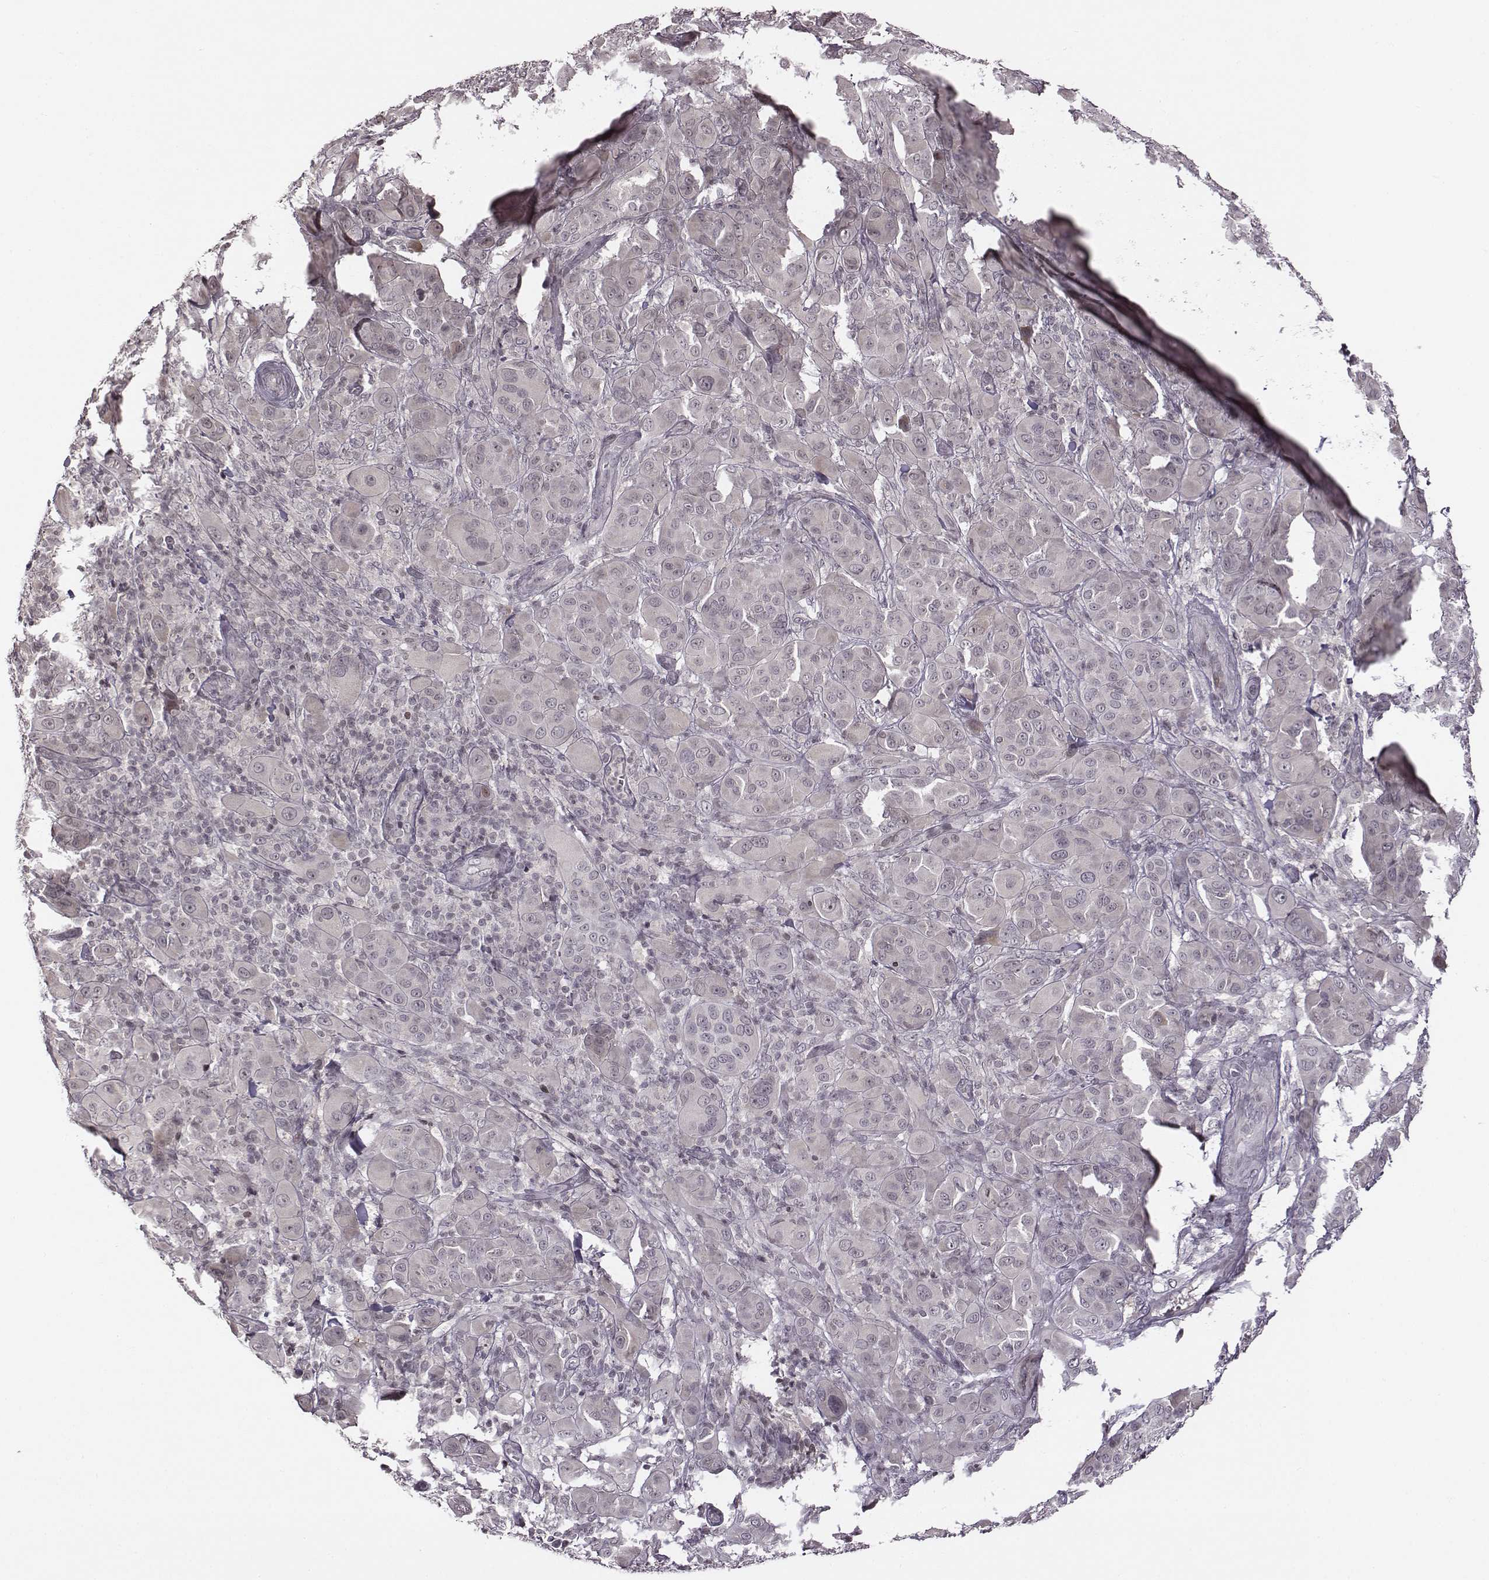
{"staining": {"intensity": "negative", "quantity": "none", "location": "none"}, "tissue": "melanoma", "cell_type": "Tumor cells", "image_type": "cancer", "snomed": [{"axis": "morphology", "description": "Malignant melanoma, NOS"}, {"axis": "topography", "description": "Skin"}], "caption": "This is a photomicrograph of IHC staining of malignant melanoma, which shows no staining in tumor cells. (DAB immunohistochemistry (IHC), high magnification).", "gene": "GRM4", "patient": {"sex": "female", "age": 87}}